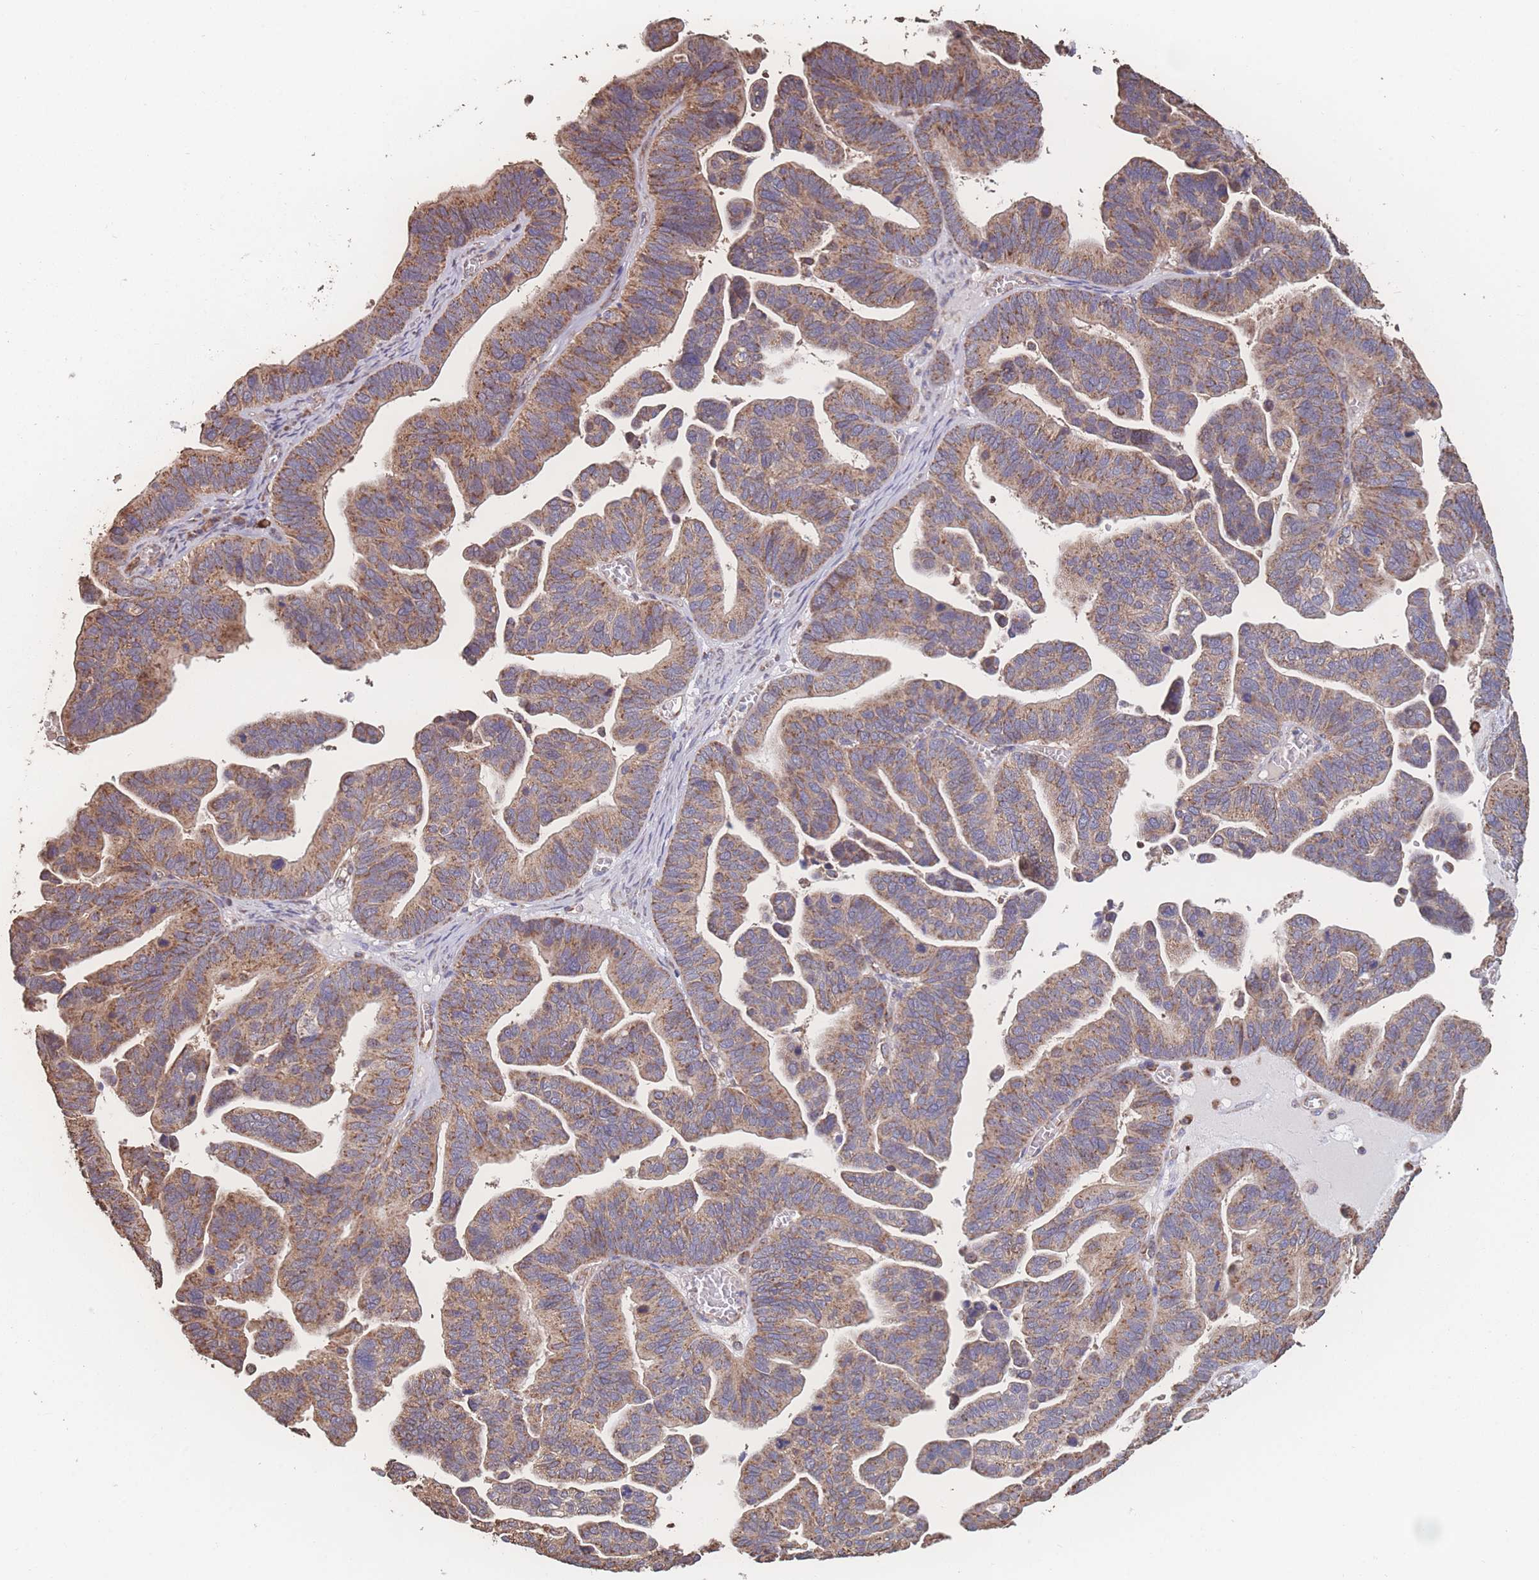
{"staining": {"intensity": "moderate", "quantity": ">75%", "location": "cytoplasmic/membranous"}, "tissue": "ovarian cancer", "cell_type": "Tumor cells", "image_type": "cancer", "snomed": [{"axis": "morphology", "description": "Cystadenocarcinoma, serous, NOS"}, {"axis": "topography", "description": "Ovary"}], "caption": "A photomicrograph of human ovarian cancer (serous cystadenocarcinoma) stained for a protein shows moderate cytoplasmic/membranous brown staining in tumor cells.", "gene": "SGSM3", "patient": {"sex": "female", "age": 56}}